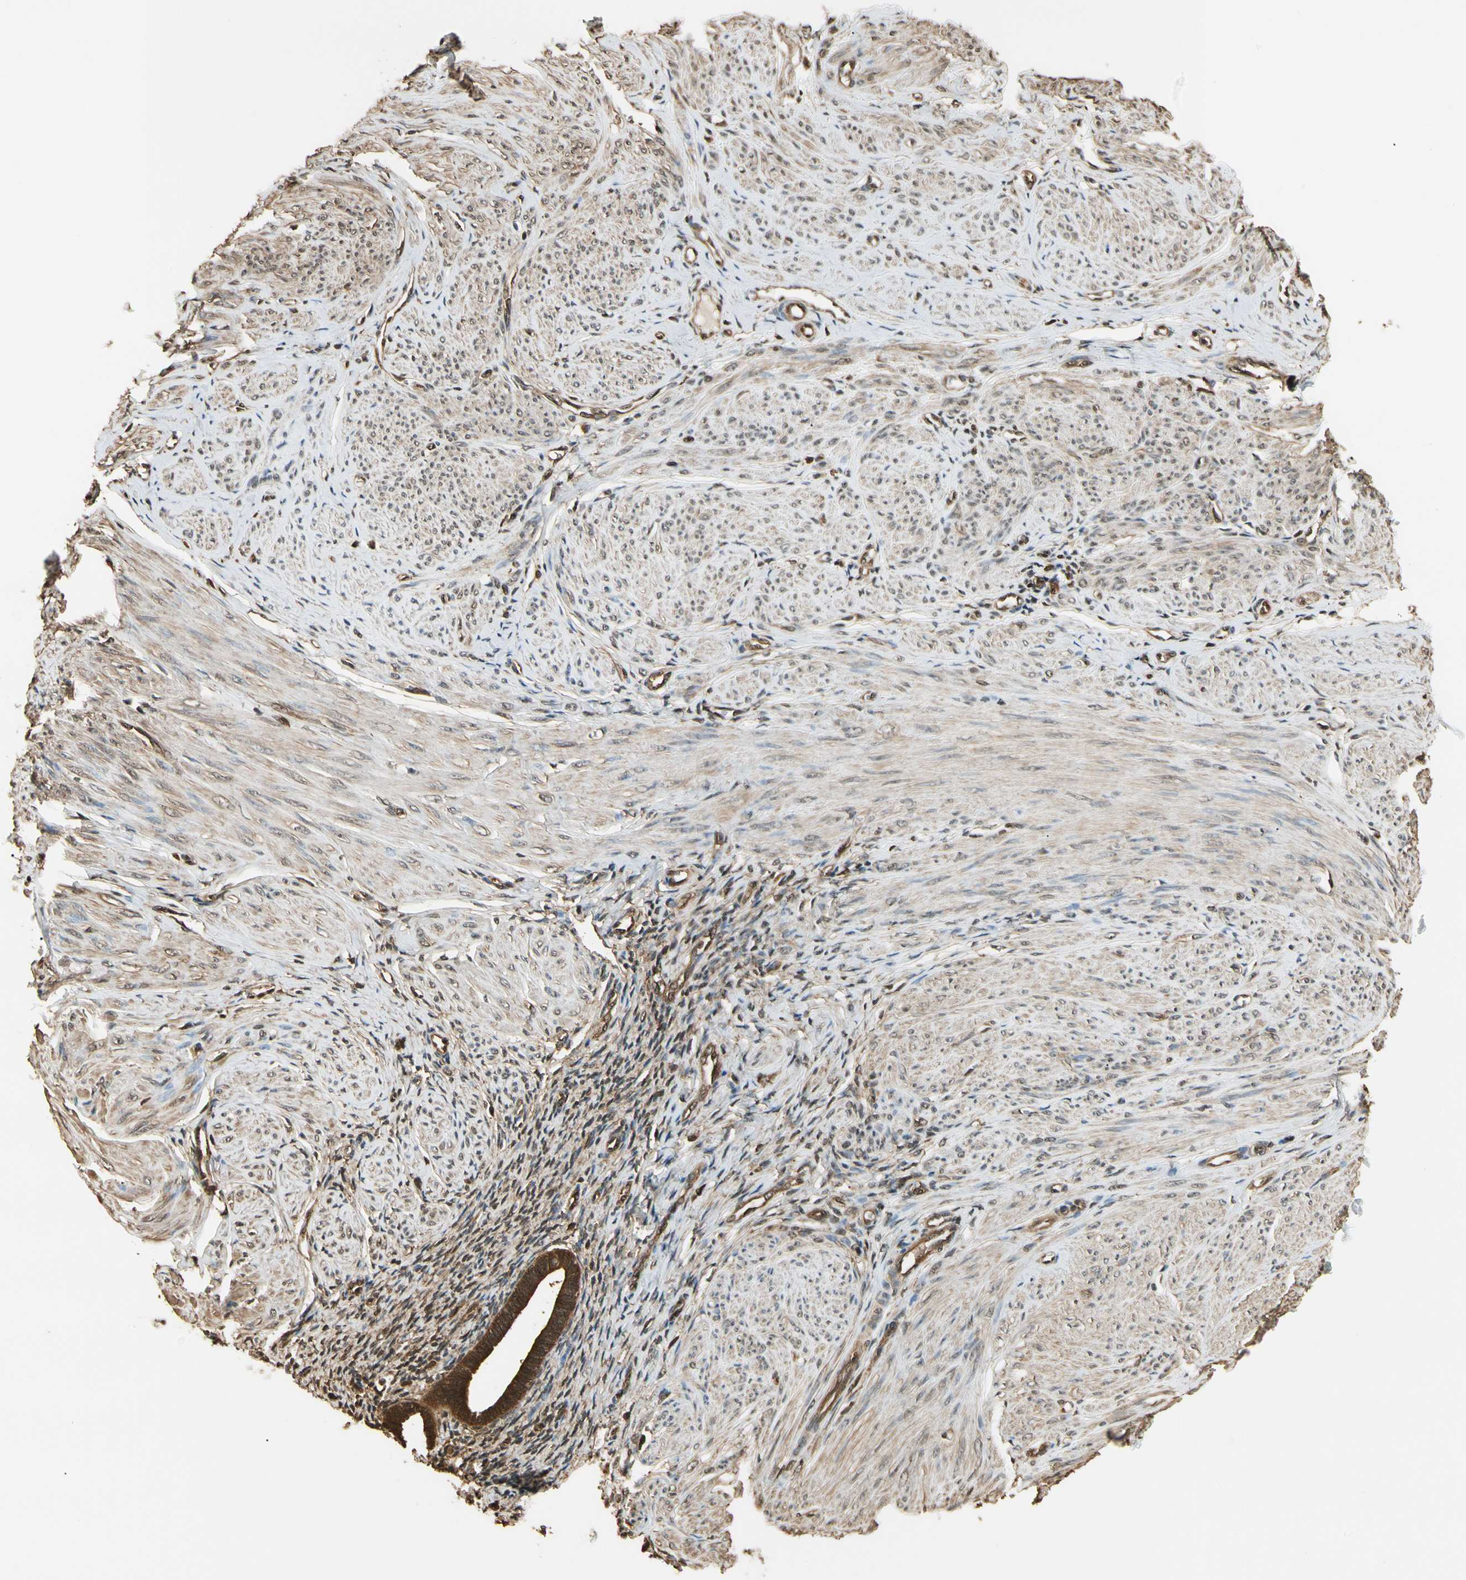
{"staining": {"intensity": "weak", "quantity": "25%-75%", "location": "cytoplasmic/membranous"}, "tissue": "smooth muscle", "cell_type": "Smooth muscle cells", "image_type": "normal", "snomed": [{"axis": "morphology", "description": "Normal tissue, NOS"}, {"axis": "topography", "description": "Uterus"}], "caption": "About 25%-75% of smooth muscle cells in benign human smooth muscle display weak cytoplasmic/membranous protein expression as visualized by brown immunohistochemical staining.", "gene": "YWHAE", "patient": {"sex": "female", "age": 45}}